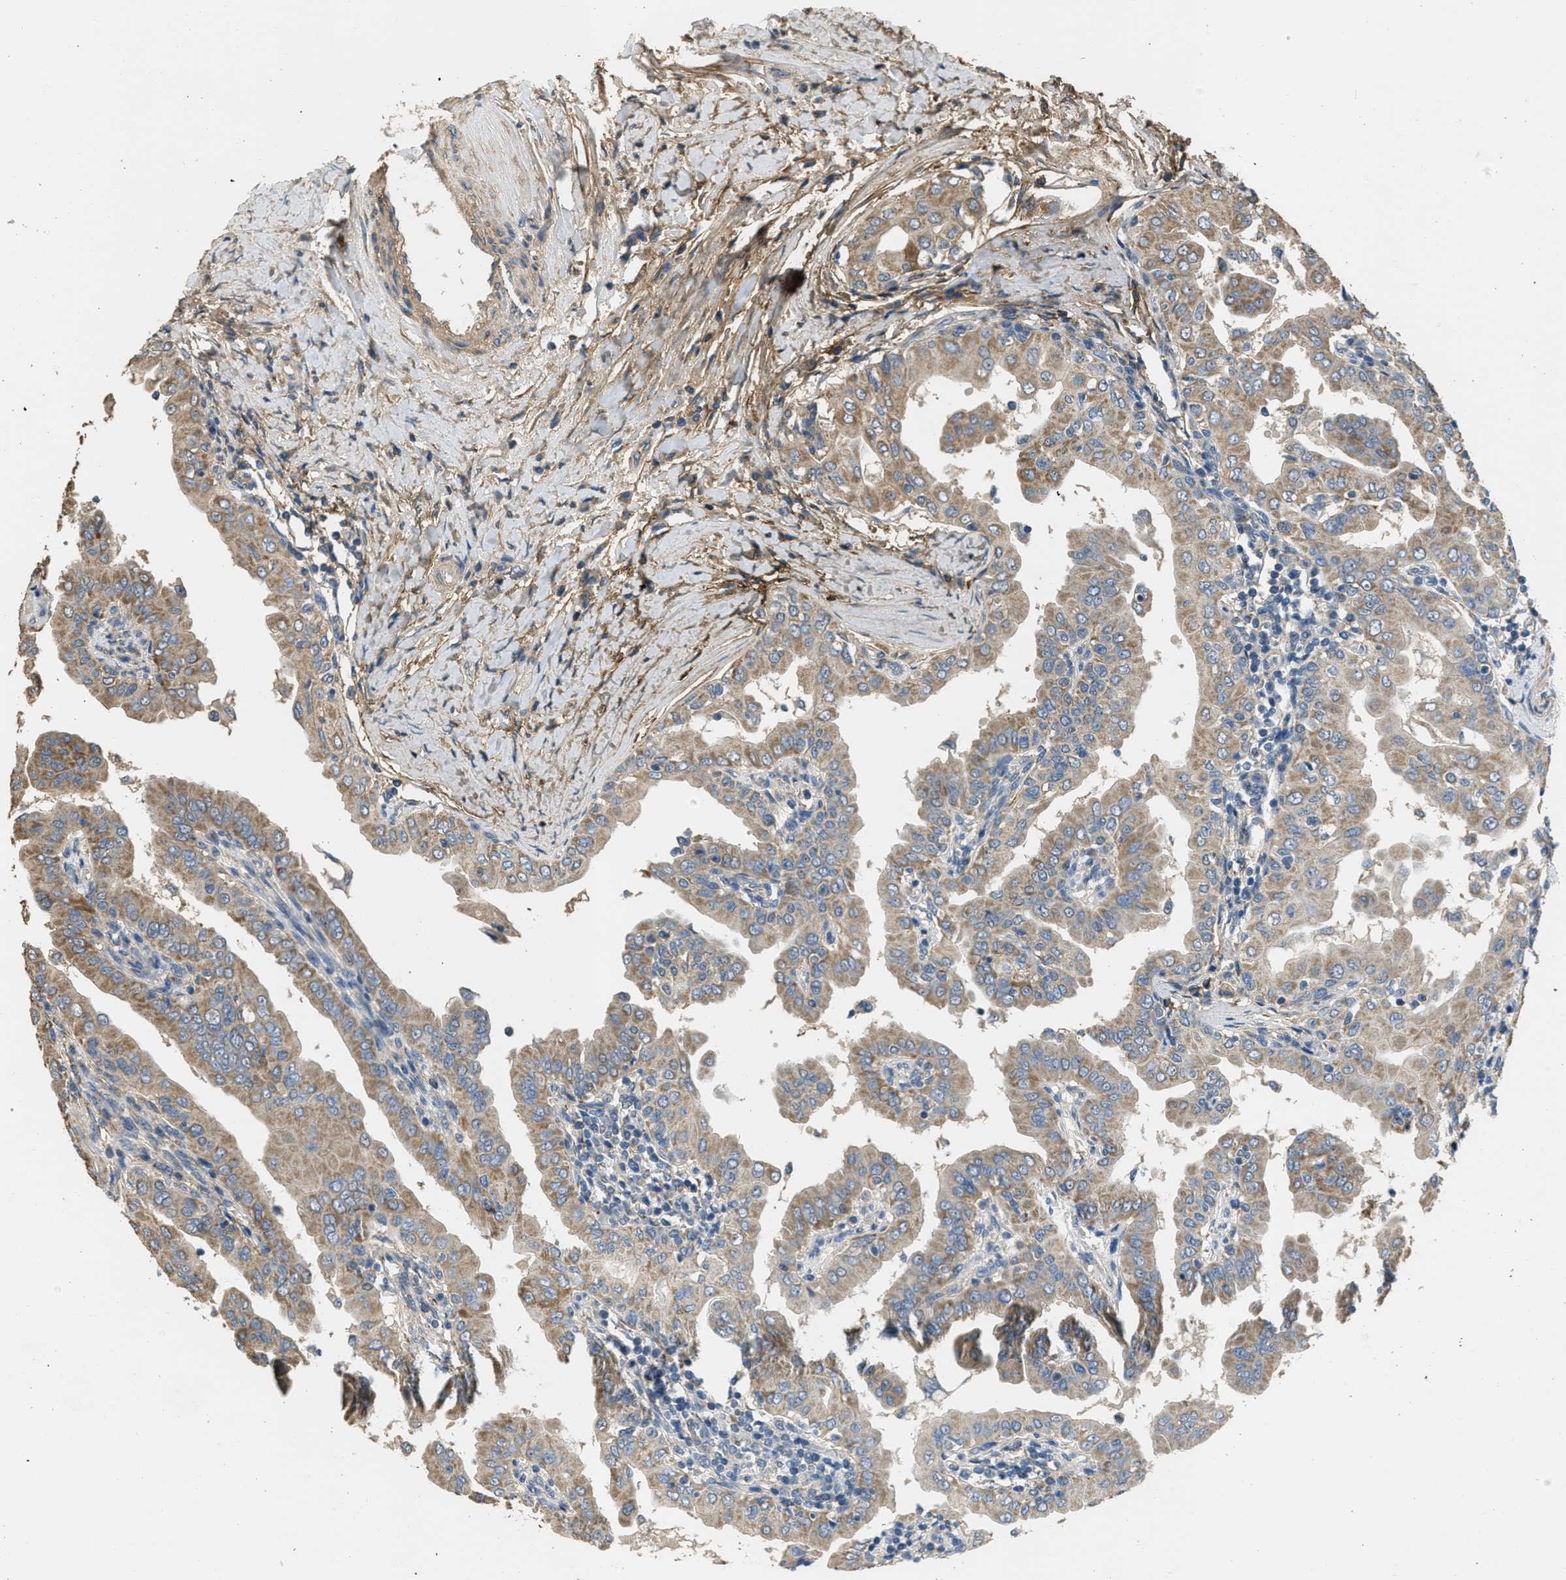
{"staining": {"intensity": "moderate", "quantity": ">75%", "location": "cytoplasmic/membranous"}, "tissue": "thyroid cancer", "cell_type": "Tumor cells", "image_type": "cancer", "snomed": [{"axis": "morphology", "description": "Papillary adenocarcinoma, NOS"}, {"axis": "topography", "description": "Thyroid gland"}], "caption": "Human thyroid cancer stained for a protein (brown) displays moderate cytoplasmic/membranous positive expression in approximately >75% of tumor cells.", "gene": "THBS2", "patient": {"sex": "male", "age": 33}}